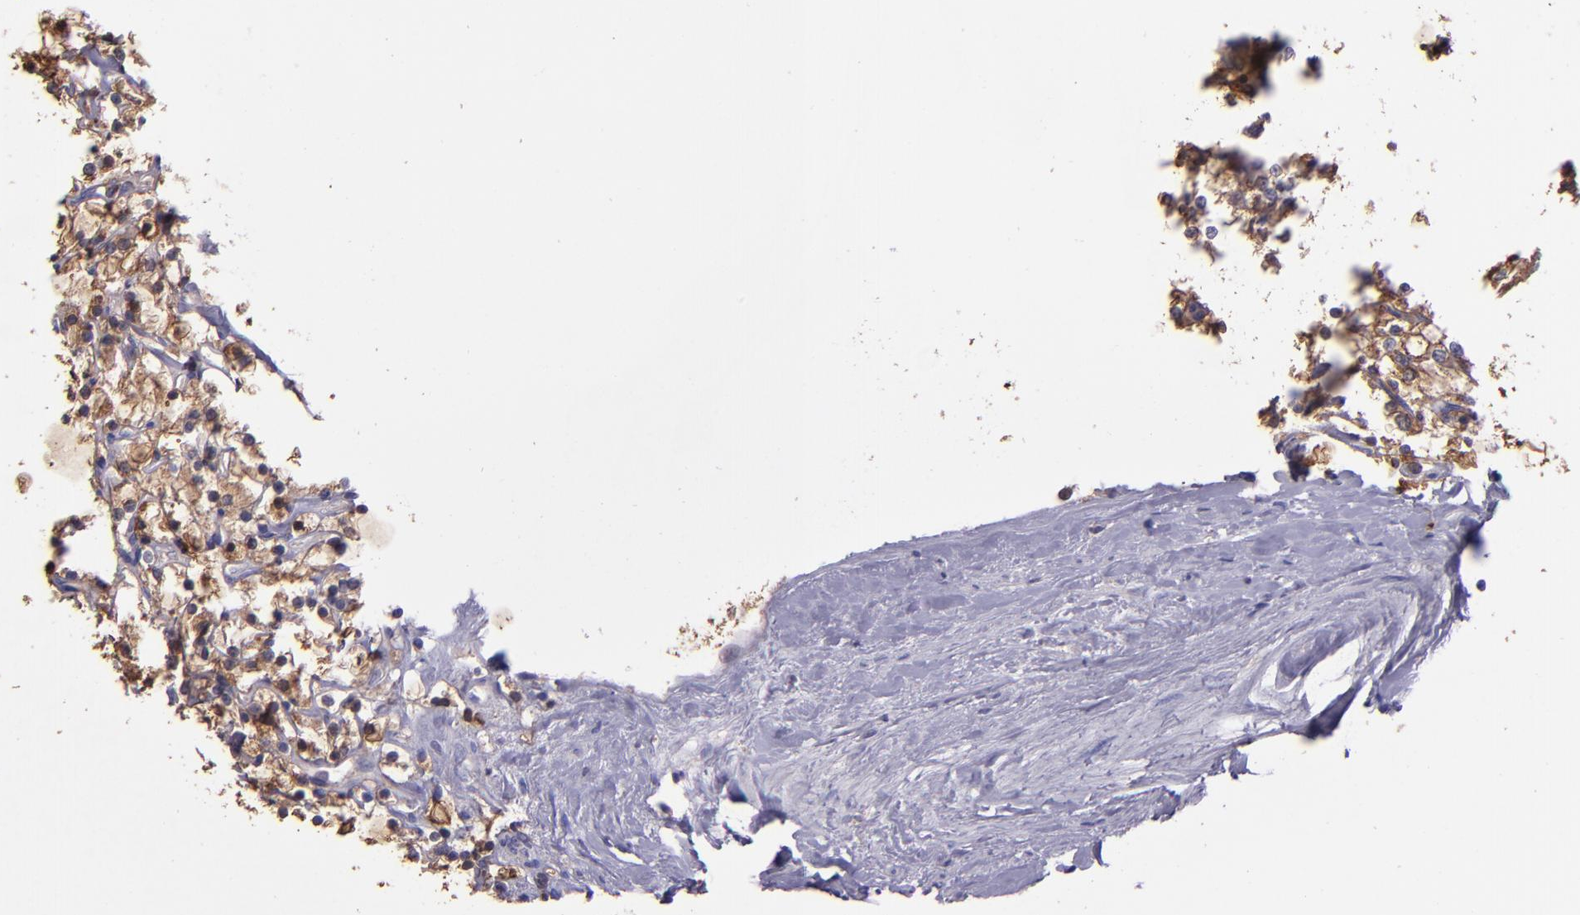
{"staining": {"intensity": "weak", "quantity": ">75%", "location": "cytoplasmic/membranous"}, "tissue": "renal cancer", "cell_type": "Tumor cells", "image_type": "cancer", "snomed": [{"axis": "morphology", "description": "Adenocarcinoma, NOS"}, {"axis": "topography", "description": "Kidney"}], "caption": "IHC of human adenocarcinoma (renal) shows low levels of weak cytoplasmic/membranous expression in about >75% of tumor cells. (IHC, brightfield microscopy, high magnification).", "gene": "WASHC1", "patient": {"sex": "female", "age": 73}}